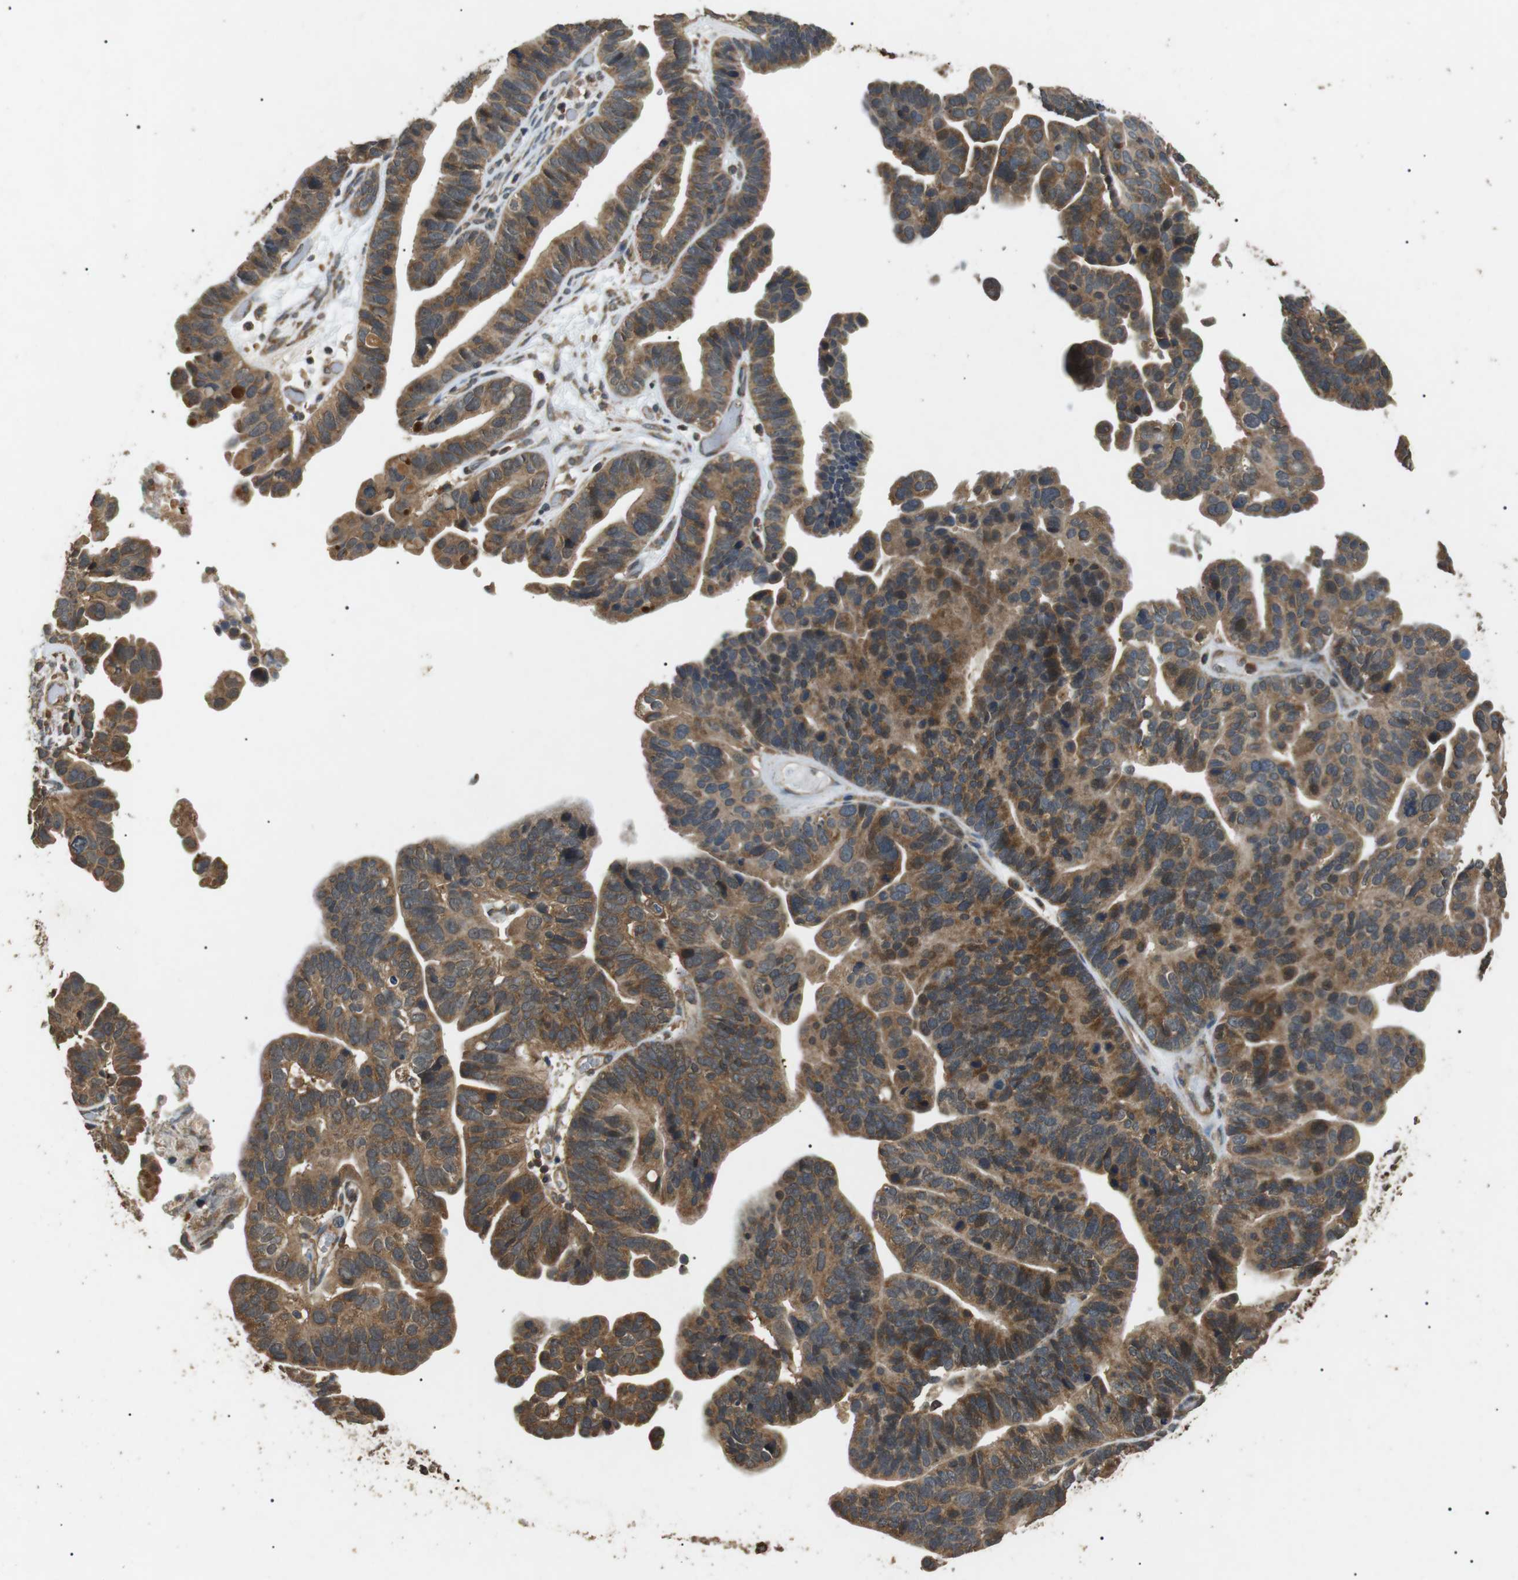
{"staining": {"intensity": "moderate", "quantity": ">75%", "location": "cytoplasmic/membranous"}, "tissue": "ovarian cancer", "cell_type": "Tumor cells", "image_type": "cancer", "snomed": [{"axis": "morphology", "description": "Cystadenocarcinoma, serous, NOS"}, {"axis": "topography", "description": "Ovary"}], "caption": "Moderate cytoplasmic/membranous positivity for a protein is seen in about >75% of tumor cells of ovarian cancer (serous cystadenocarcinoma) using immunohistochemistry.", "gene": "TBC1D15", "patient": {"sex": "female", "age": 56}}